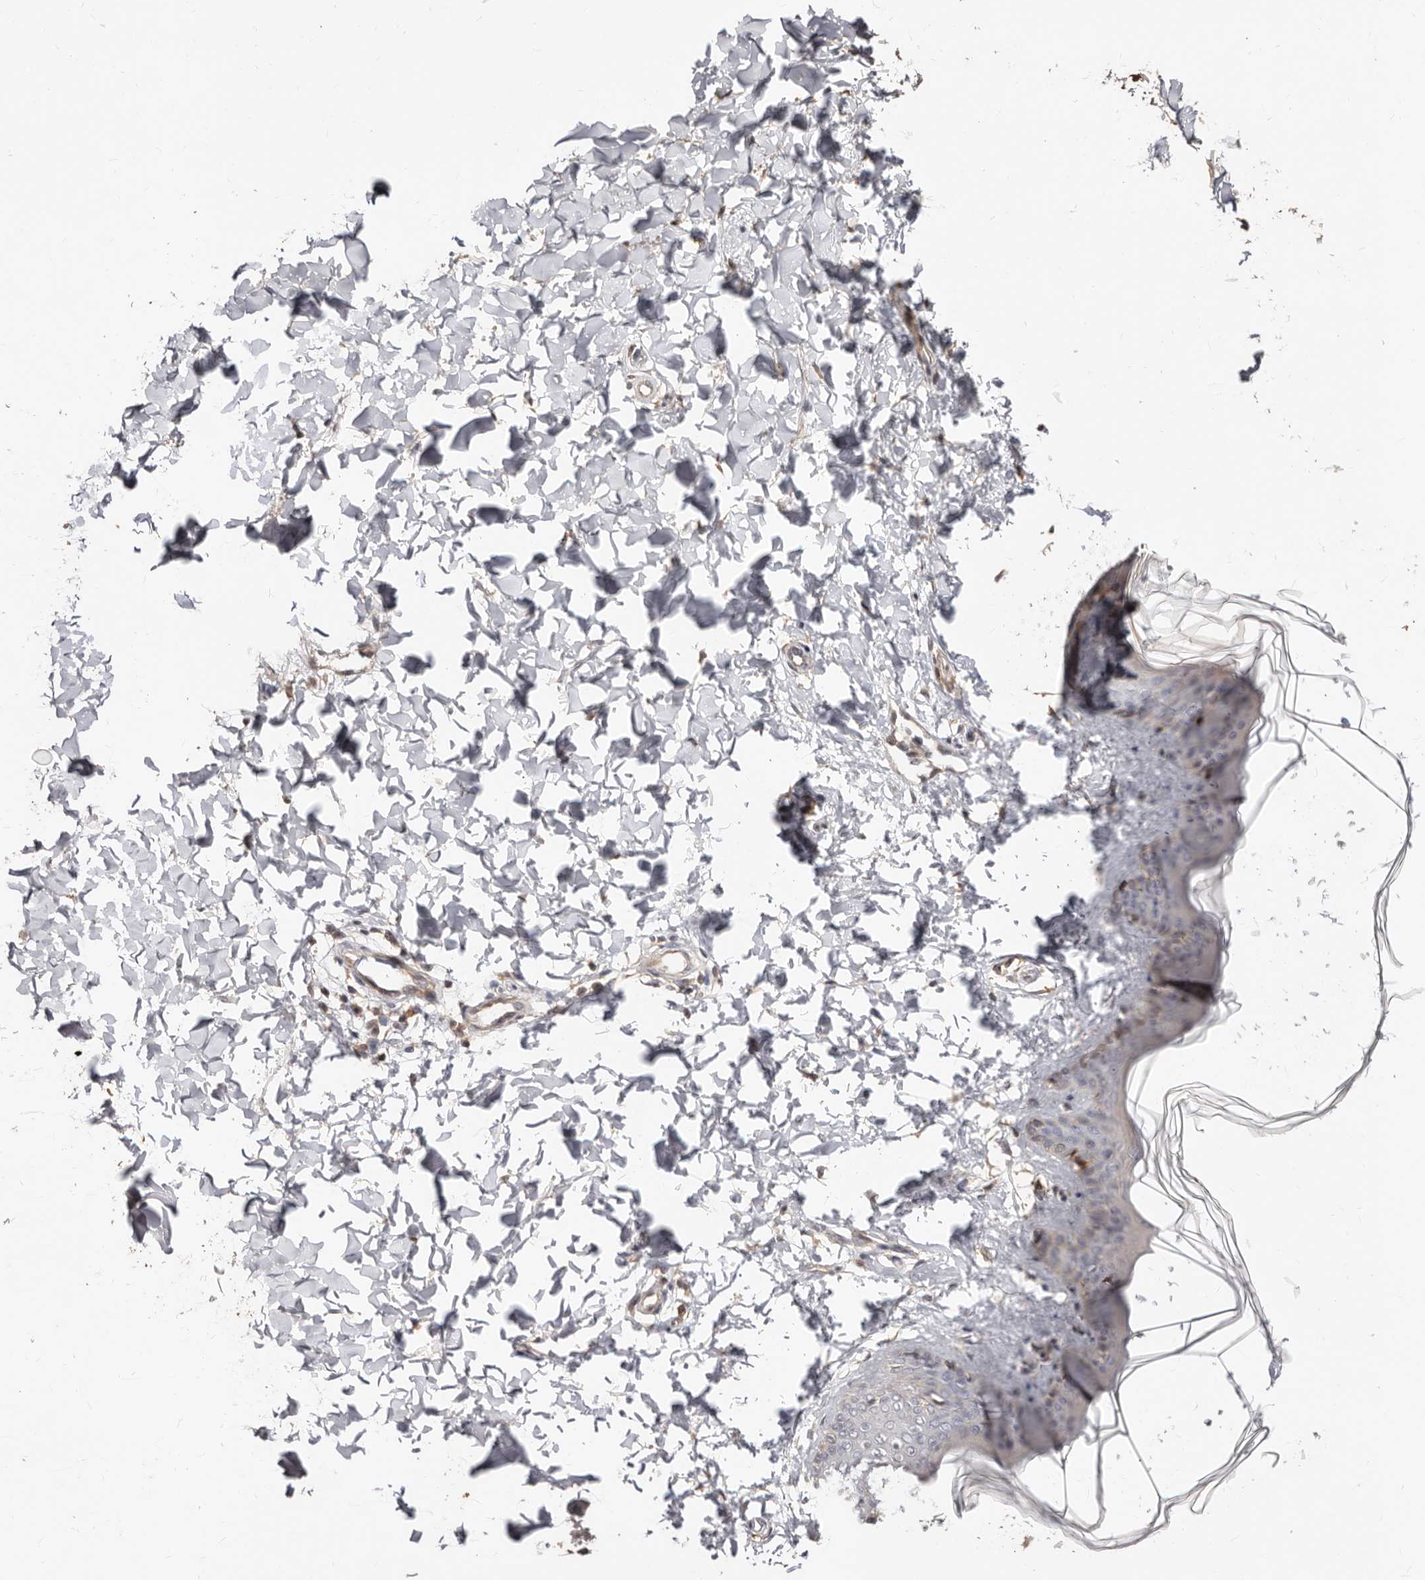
{"staining": {"intensity": "negative", "quantity": "none", "location": "none"}, "tissue": "skin", "cell_type": "Fibroblasts", "image_type": "normal", "snomed": [{"axis": "morphology", "description": "Normal tissue, NOS"}, {"axis": "topography", "description": "Skin"}], "caption": "DAB immunohistochemical staining of unremarkable skin reveals no significant staining in fibroblasts.", "gene": "APOL6", "patient": {"sex": "female", "age": 17}}